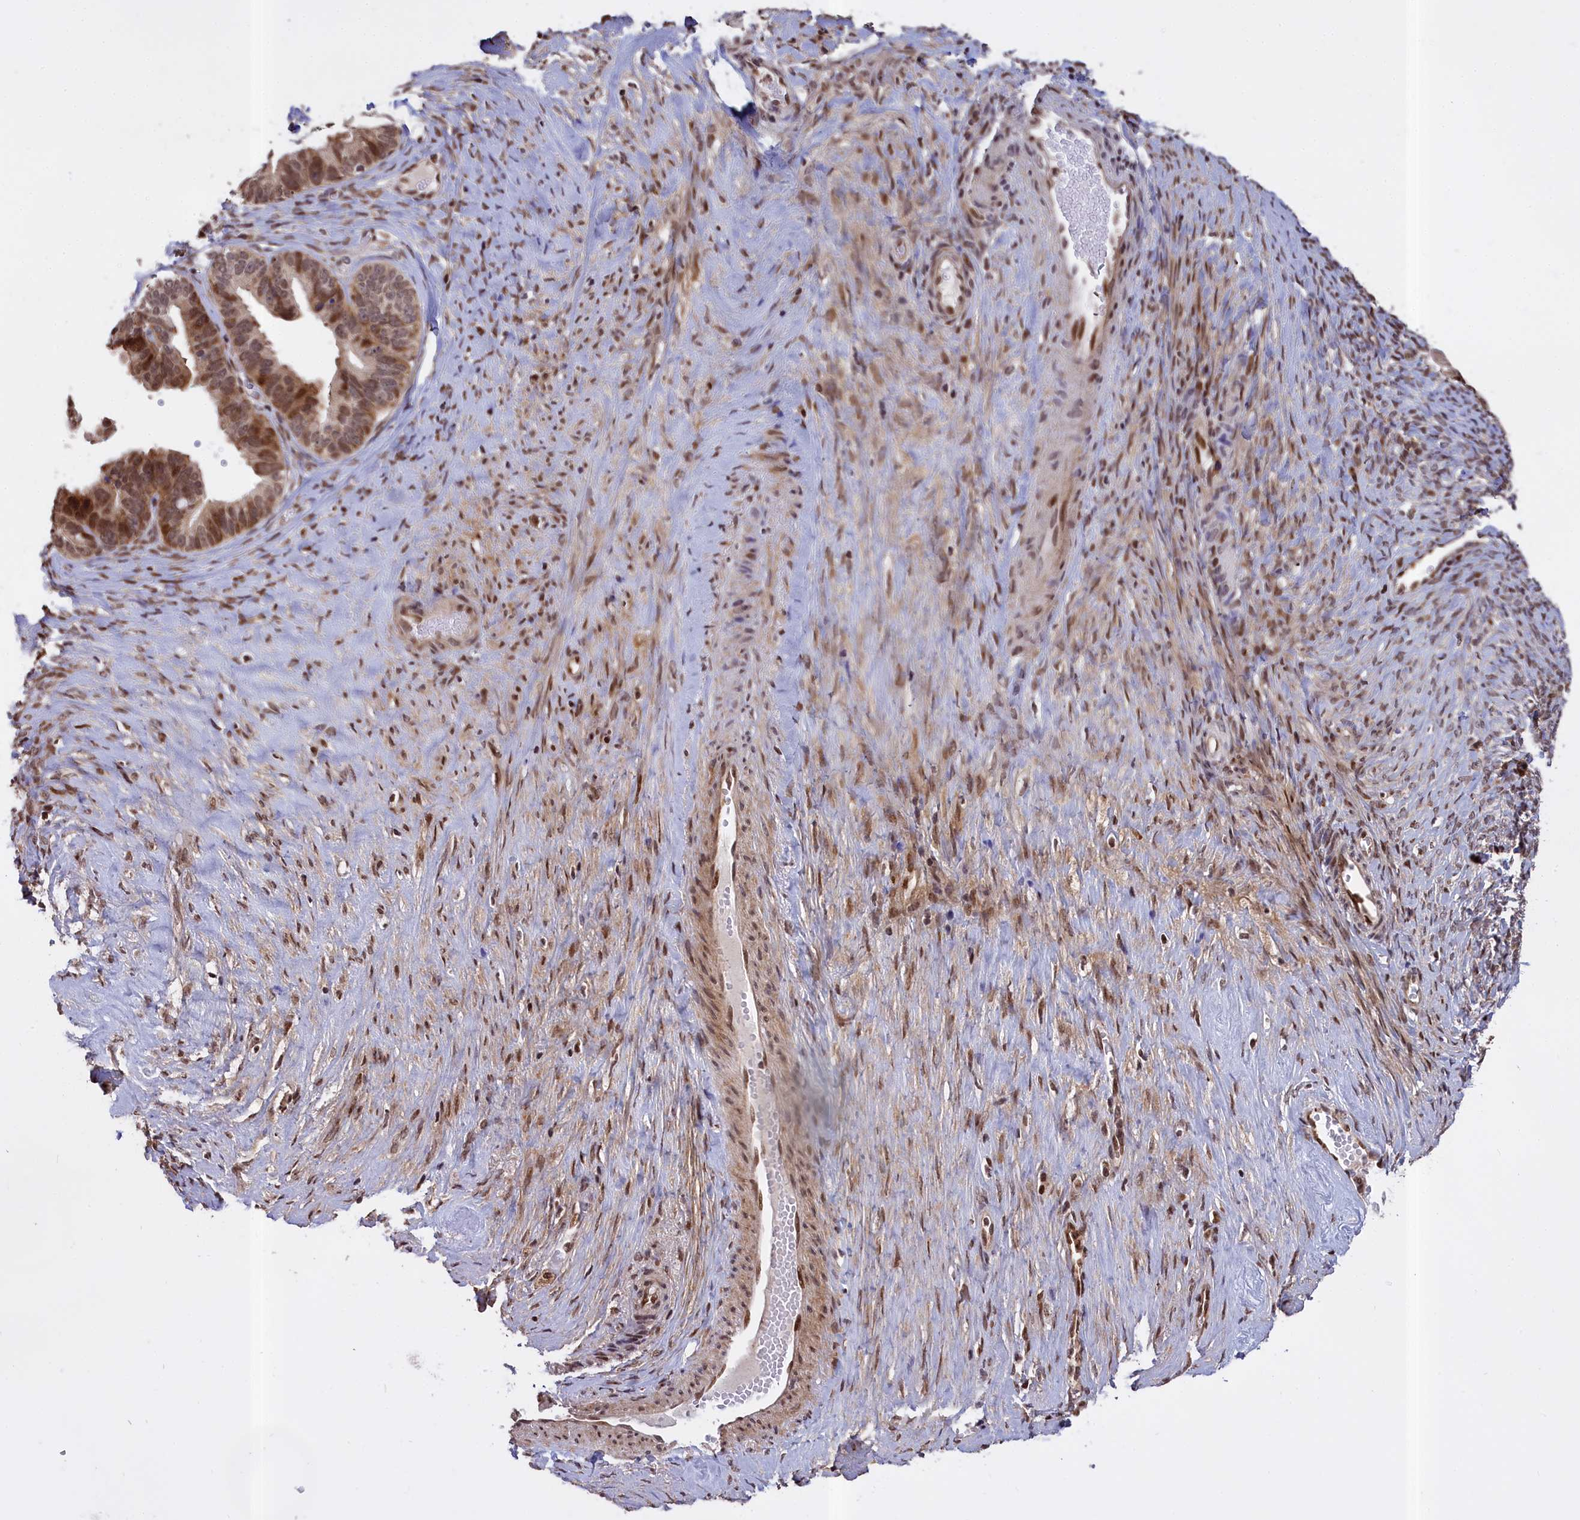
{"staining": {"intensity": "moderate", "quantity": ">75%", "location": "cytoplasmic/membranous,nuclear"}, "tissue": "ovarian cancer", "cell_type": "Tumor cells", "image_type": "cancer", "snomed": [{"axis": "morphology", "description": "Cystadenocarcinoma, serous, NOS"}, {"axis": "topography", "description": "Ovary"}], "caption": "Immunohistochemical staining of ovarian cancer (serous cystadenocarcinoma) reveals medium levels of moderate cytoplasmic/membranous and nuclear protein staining in approximately >75% of tumor cells.", "gene": "RELB", "patient": {"sex": "female", "age": 56}}